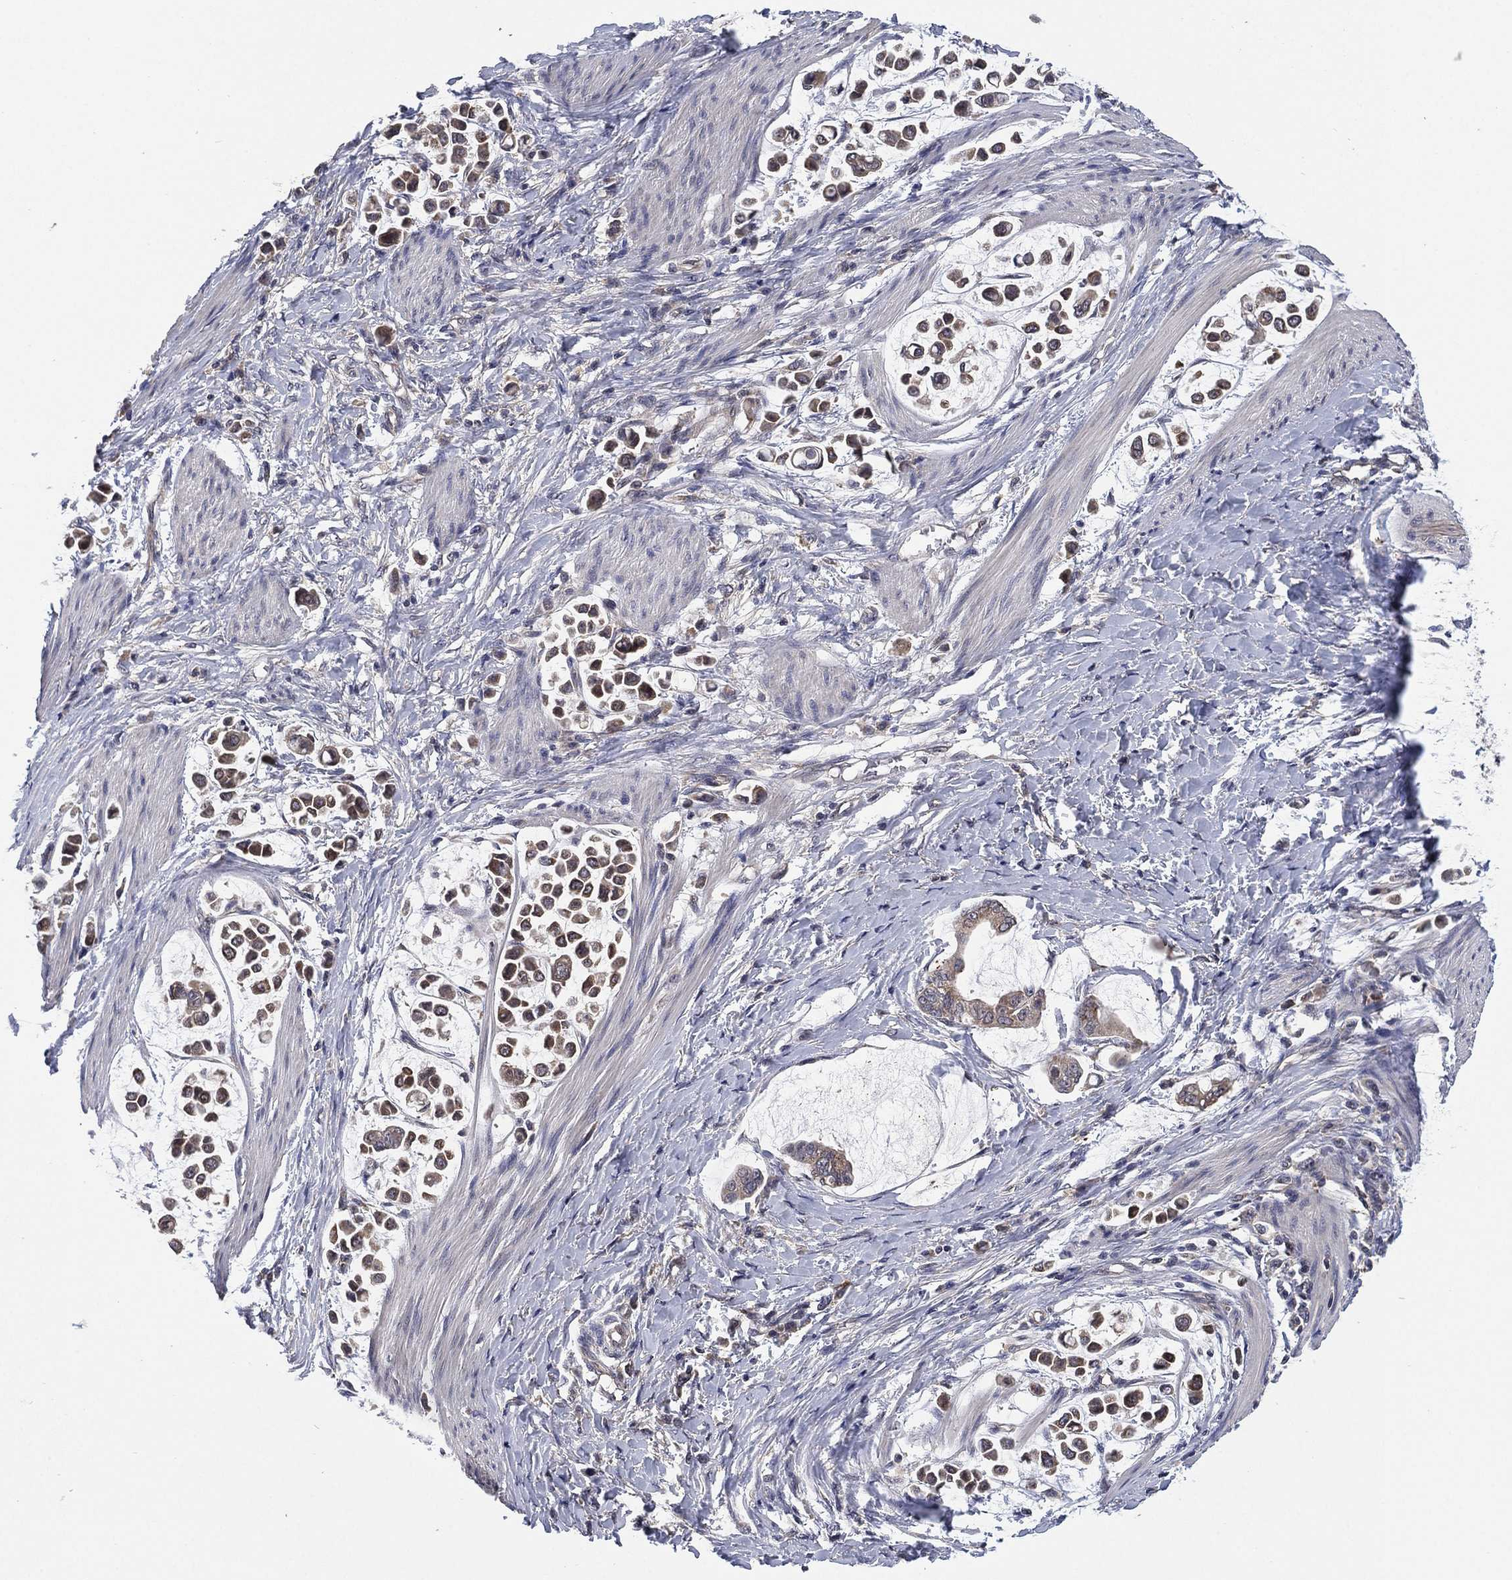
{"staining": {"intensity": "weak", "quantity": "25%-75%", "location": "cytoplasmic/membranous"}, "tissue": "stomach cancer", "cell_type": "Tumor cells", "image_type": "cancer", "snomed": [{"axis": "morphology", "description": "Adenocarcinoma, NOS"}, {"axis": "topography", "description": "Stomach"}], "caption": "Immunohistochemical staining of human stomach cancer (adenocarcinoma) demonstrates low levels of weak cytoplasmic/membranous protein staining in approximately 25%-75% of tumor cells.", "gene": "SELENOO", "patient": {"sex": "male", "age": 82}}